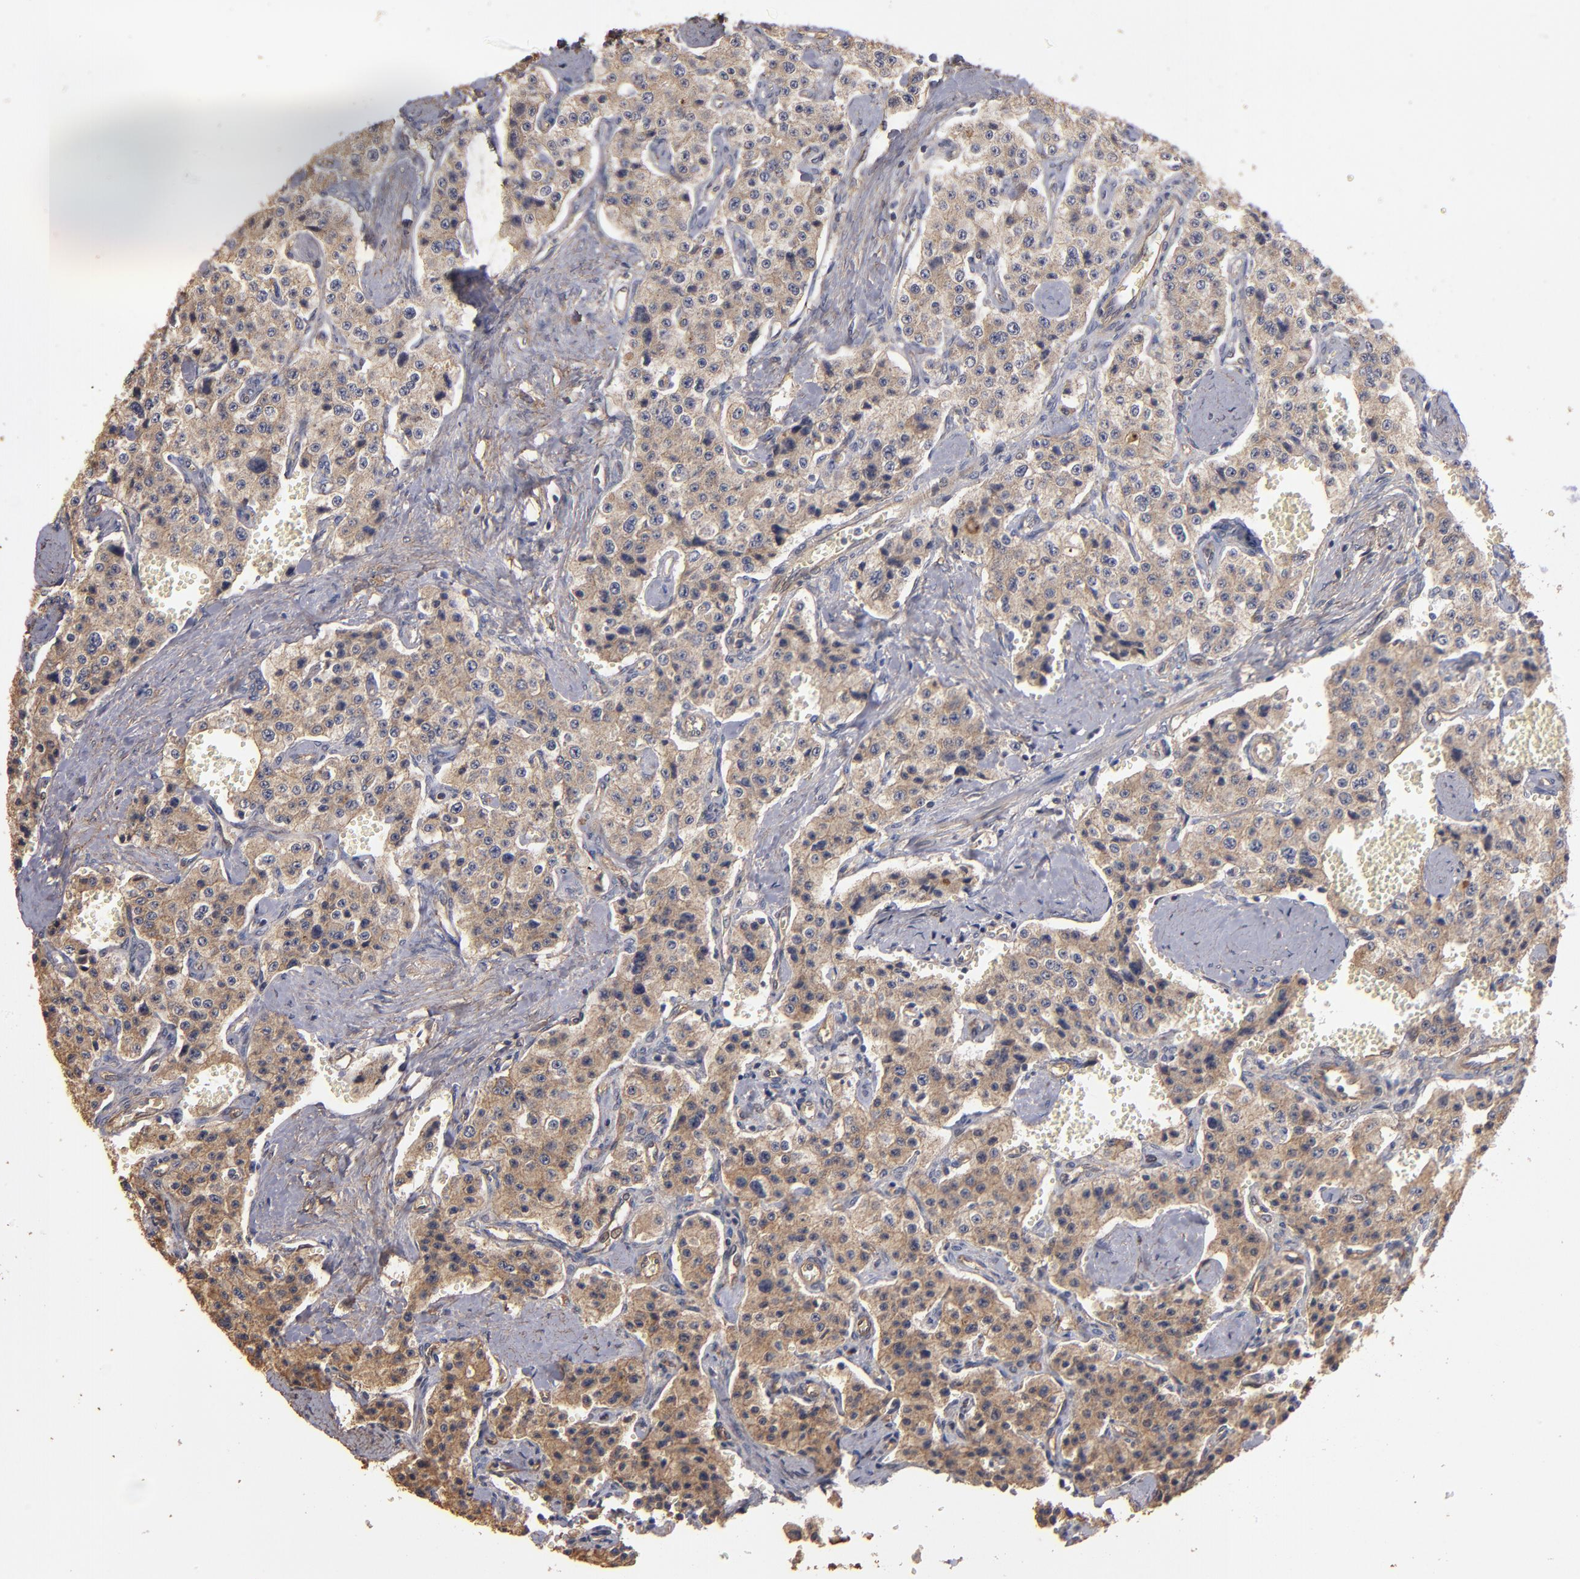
{"staining": {"intensity": "moderate", "quantity": ">75%", "location": "cytoplasmic/membranous"}, "tissue": "carcinoid", "cell_type": "Tumor cells", "image_type": "cancer", "snomed": [{"axis": "morphology", "description": "Carcinoid, malignant, NOS"}, {"axis": "topography", "description": "Small intestine"}], "caption": "Carcinoid was stained to show a protein in brown. There is medium levels of moderate cytoplasmic/membranous positivity in approximately >75% of tumor cells. The staining was performed using DAB to visualize the protein expression in brown, while the nuclei were stained in blue with hematoxylin (Magnification: 20x).", "gene": "DMD", "patient": {"sex": "male", "age": 52}}